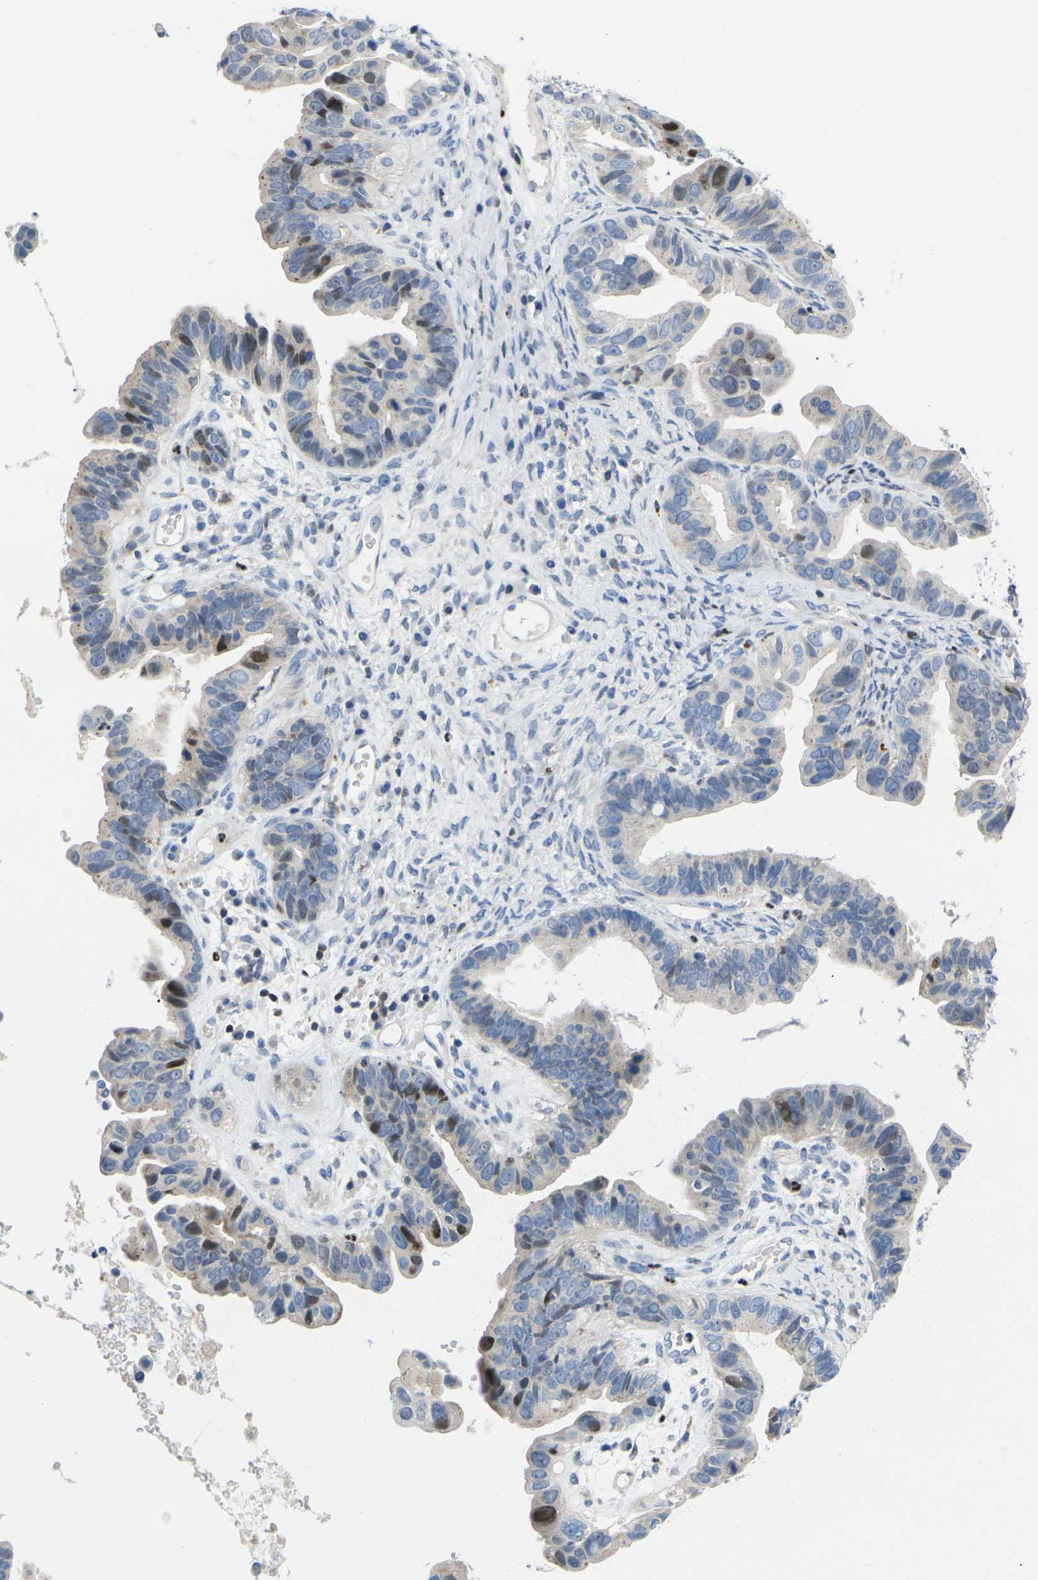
{"staining": {"intensity": "strong", "quantity": "<25%", "location": "nuclear"}, "tissue": "ovarian cancer", "cell_type": "Tumor cells", "image_type": "cancer", "snomed": [{"axis": "morphology", "description": "Cystadenocarcinoma, serous, NOS"}, {"axis": "topography", "description": "Ovary"}], "caption": "This micrograph reveals ovarian cancer (serous cystadenocarcinoma) stained with immunohistochemistry to label a protein in brown. The nuclear of tumor cells show strong positivity for the protein. Nuclei are counter-stained blue.", "gene": "RPS6KA3", "patient": {"sex": "female", "age": 56}}